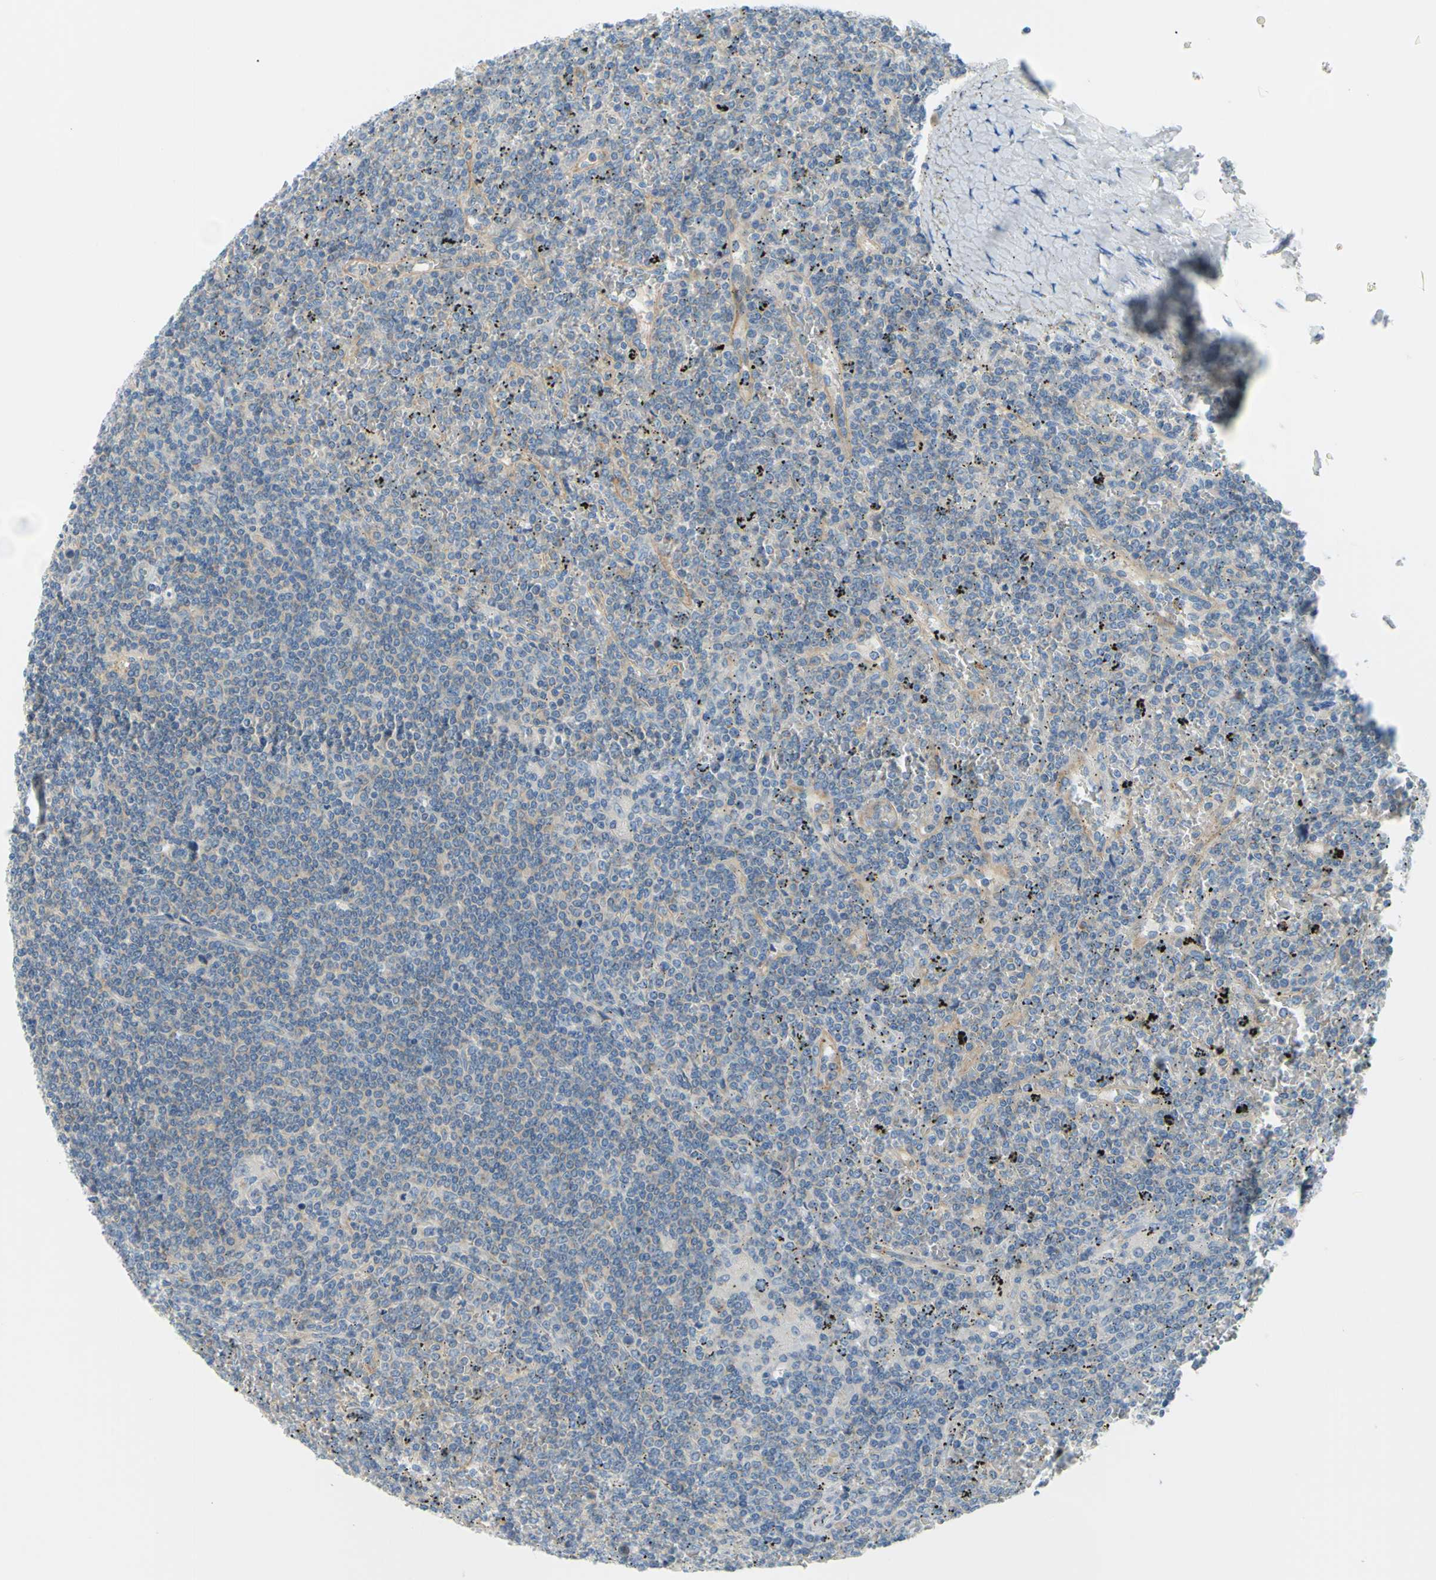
{"staining": {"intensity": "negative", "quantity": "none", "location": "none"}, "tissue": "lymphoma", "cell_type": "Tumor cells", "image_type": "cancer", "snomed": [{"axis": "morphology", "description": "Malignant lymphoma, non-Hodgkin's type, Low grade"}, {"axis": "topography", "description": "Spleen"}], "caption": "IHC histopathology image of lymphoma stained for a protein (brown), which shows no staining in tumor cells.", "gene": "FRMD4B", "patient": {"sex": "female", "age": 19}}